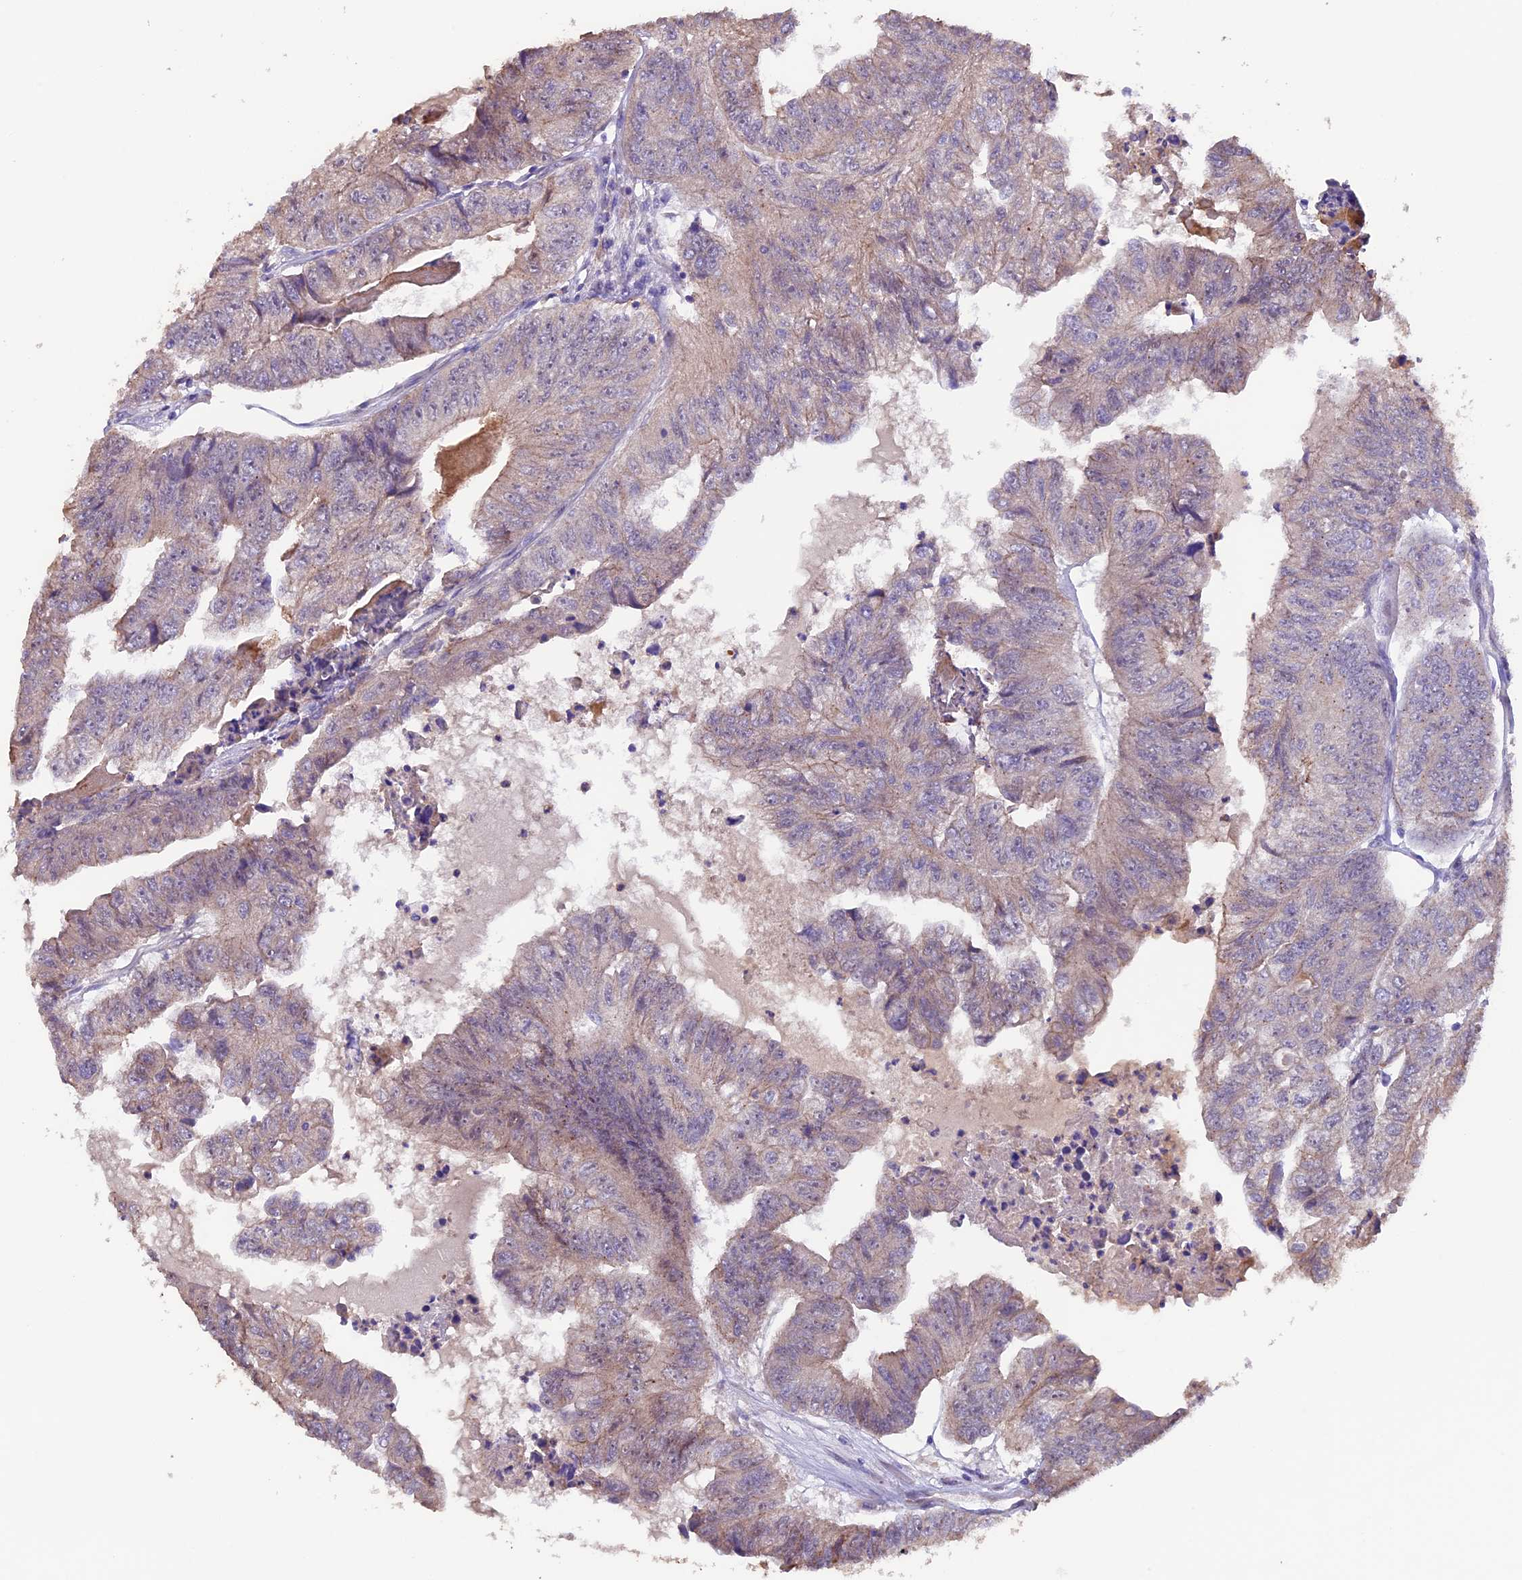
{"staining": {"intensity": "weak", "quantity": "<25%", "location": "cytoplasmic/membranous"}, "tissue": "colorectal cancer", "cell_type": "Tumor cells", "image_type": "cancer", "snomed": [{"axis": "morphology", "description": "Adenocarcinoma, NOS"}, {"axis": "topography", "description": "Colon"}], "caption": "The immunohistochemistry (IHC) histopathology image has no significant positivity in tumor cells of colorectal adenocarcinoma tissue.", "gene": "NCK2", "patient": {"sex": "female", "age": 67}}